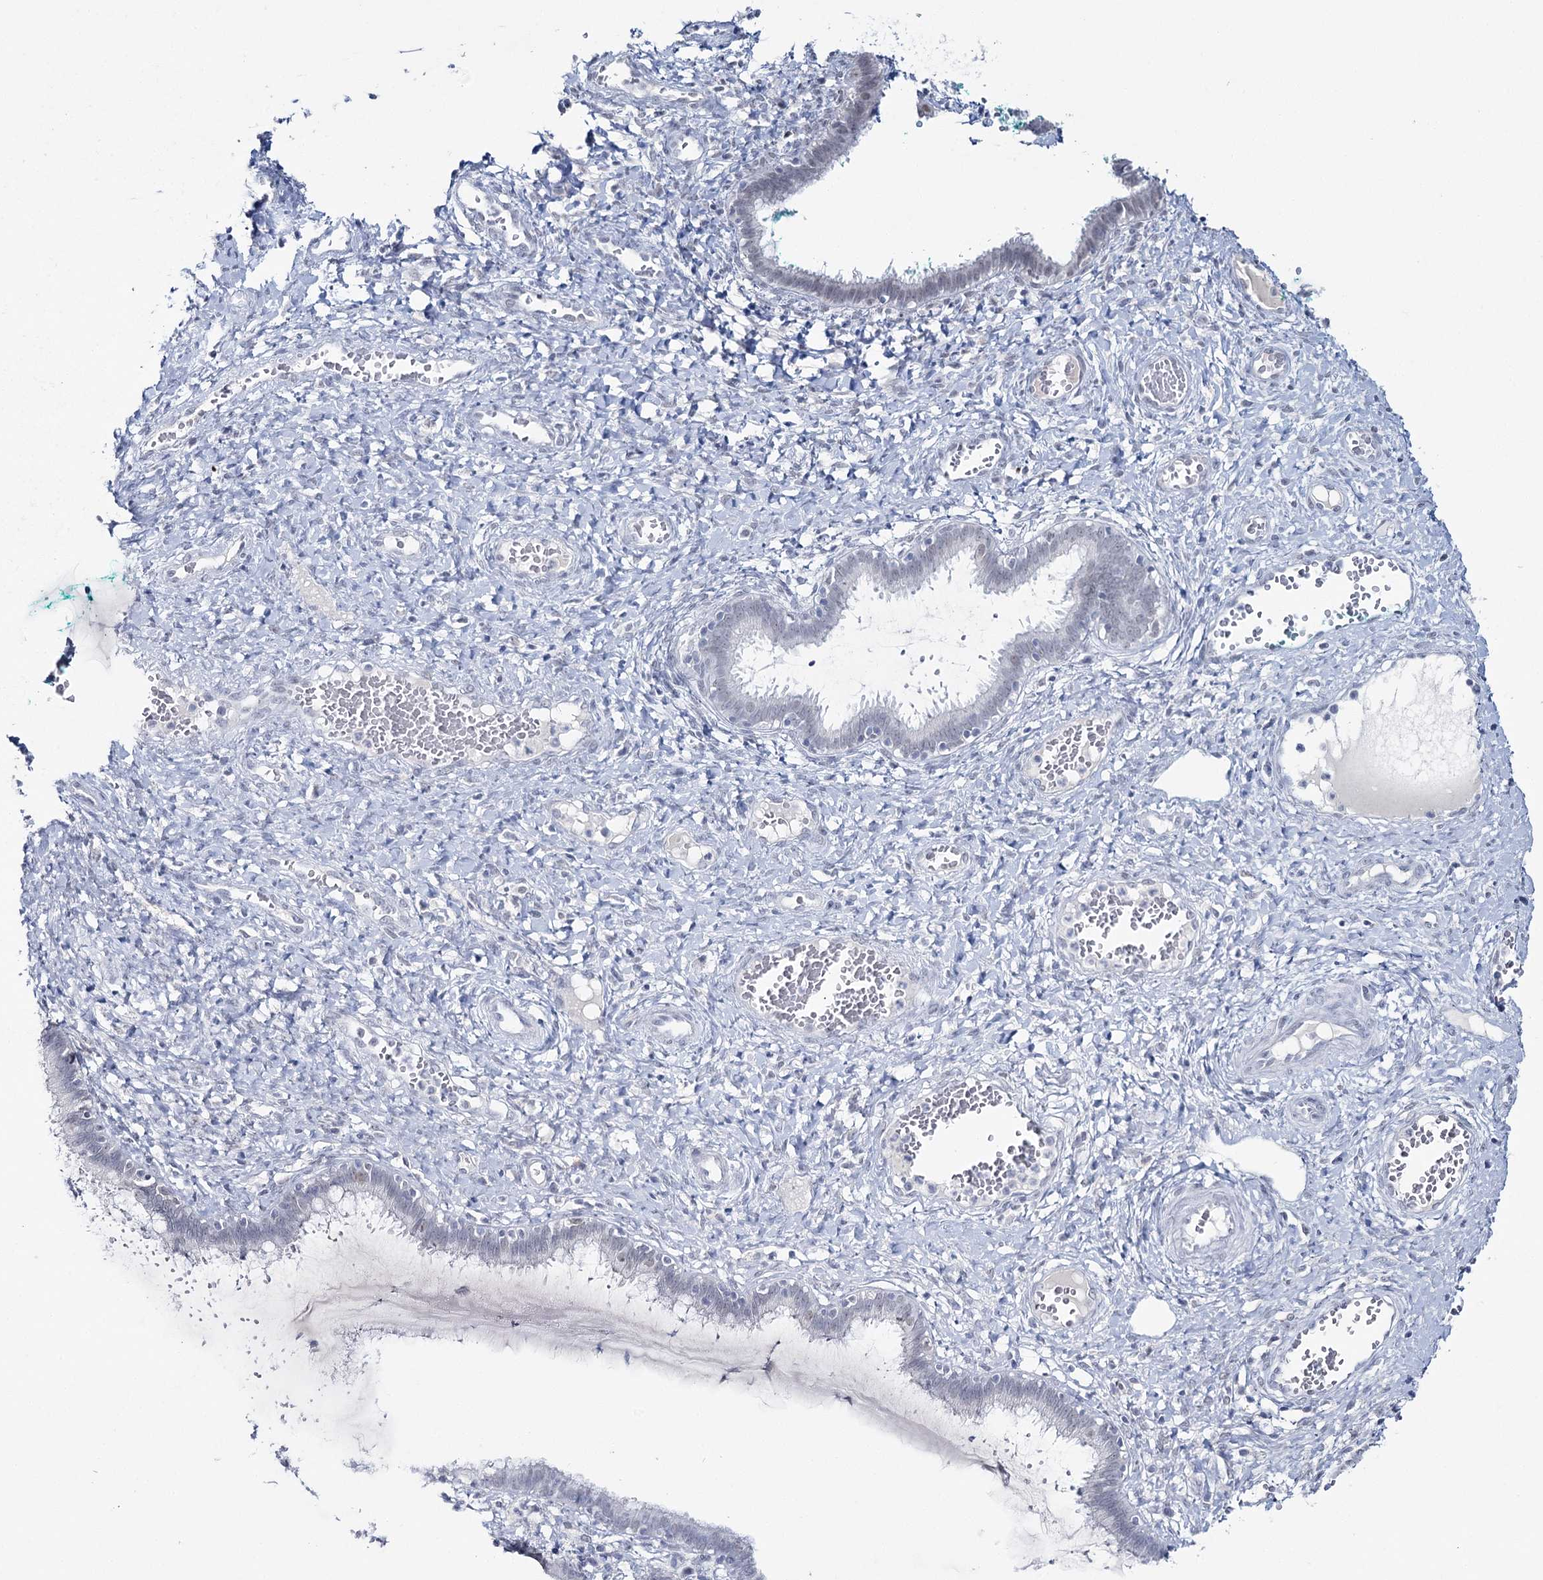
{"staining": {"intensity": "weak", "quantity": "<25%", "location": "nuclear"}, "tissue": "cervix", "cell_type": "Glandular cells", "image_type": "normal", "snomed": [{"axis": "morphology", "description": "Normal tissue, NOS"}, {"axis": "morphology", "description": "Adenocarcinoma, NOS"}, {"axis": "topography", "description": "Cervix"}], "caption": "Micrograph shows no protein staining in glandular cells of benign cervix. Brightfield microscopy of immunohistochemistry stained with DAB (3,3'-diaminobenzidine) (brown) and hematoxylin (blue), captured at high magnification.", "gene": "ZC3H8", "patient": {"sex": "female", "age": 29}}